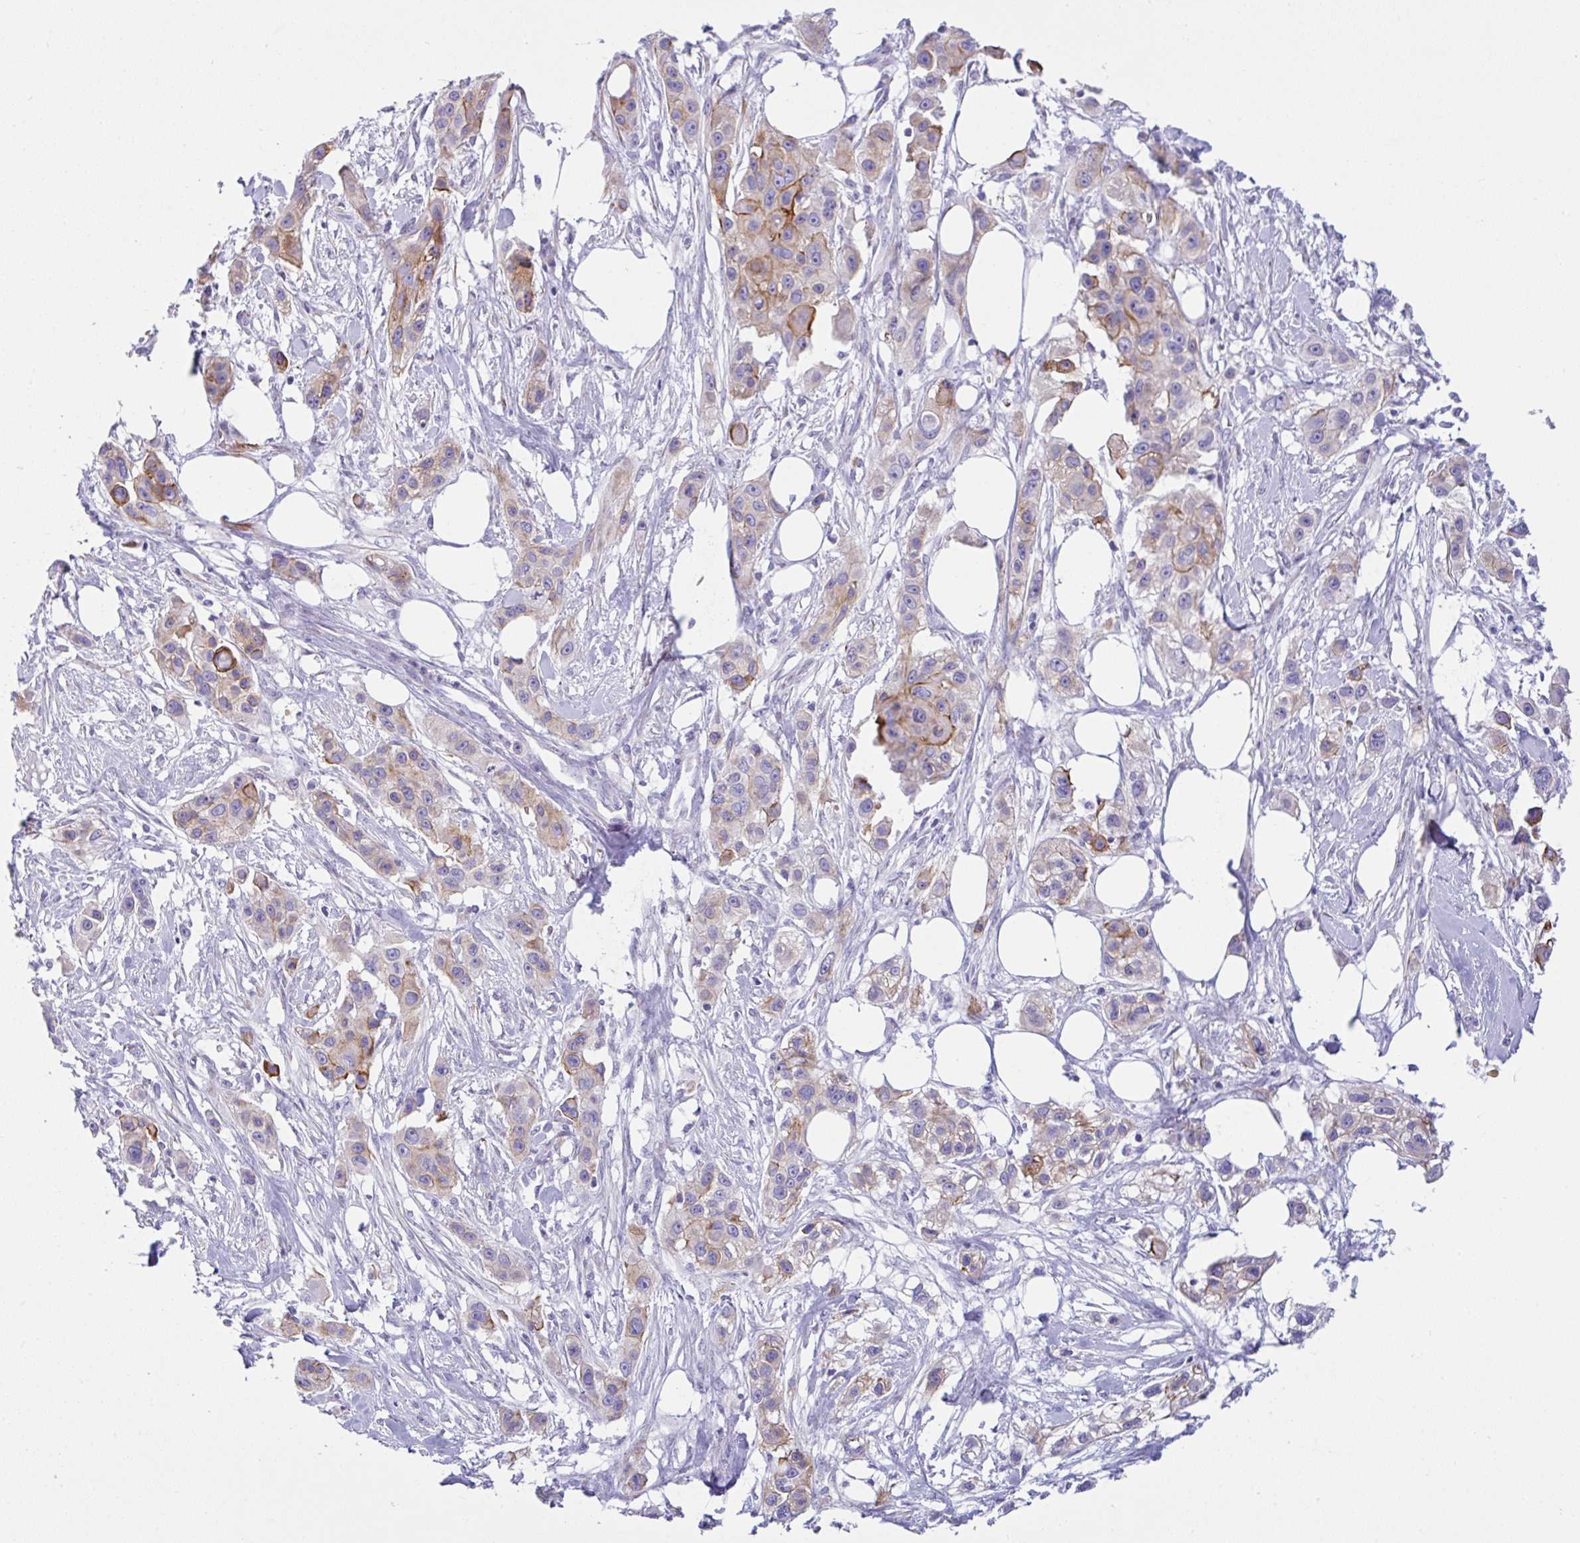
{"staining": {"intensity": "moderate", "quantity": "<25%", "location": "cytoplasmic/membranous"}, "tissue": "skin cancer", "cell_type": "Tumor cells", "image_type": "cancer", "snomed": [{"axis": "morphology", "description": "Squamous cell carcinoma, NOS"}, {"axis": "topography", "description": "Skin"}], "caption": "This micrograph exhibits immunohistochemistry (IHC) staining of human skin squamous cell carcinoma, with low moderate cytoplasmic/membranous staining in approximately <25% of tumor cells.", "gene": "FBXL20", "patient": {"sex": "male", "age": 63}}